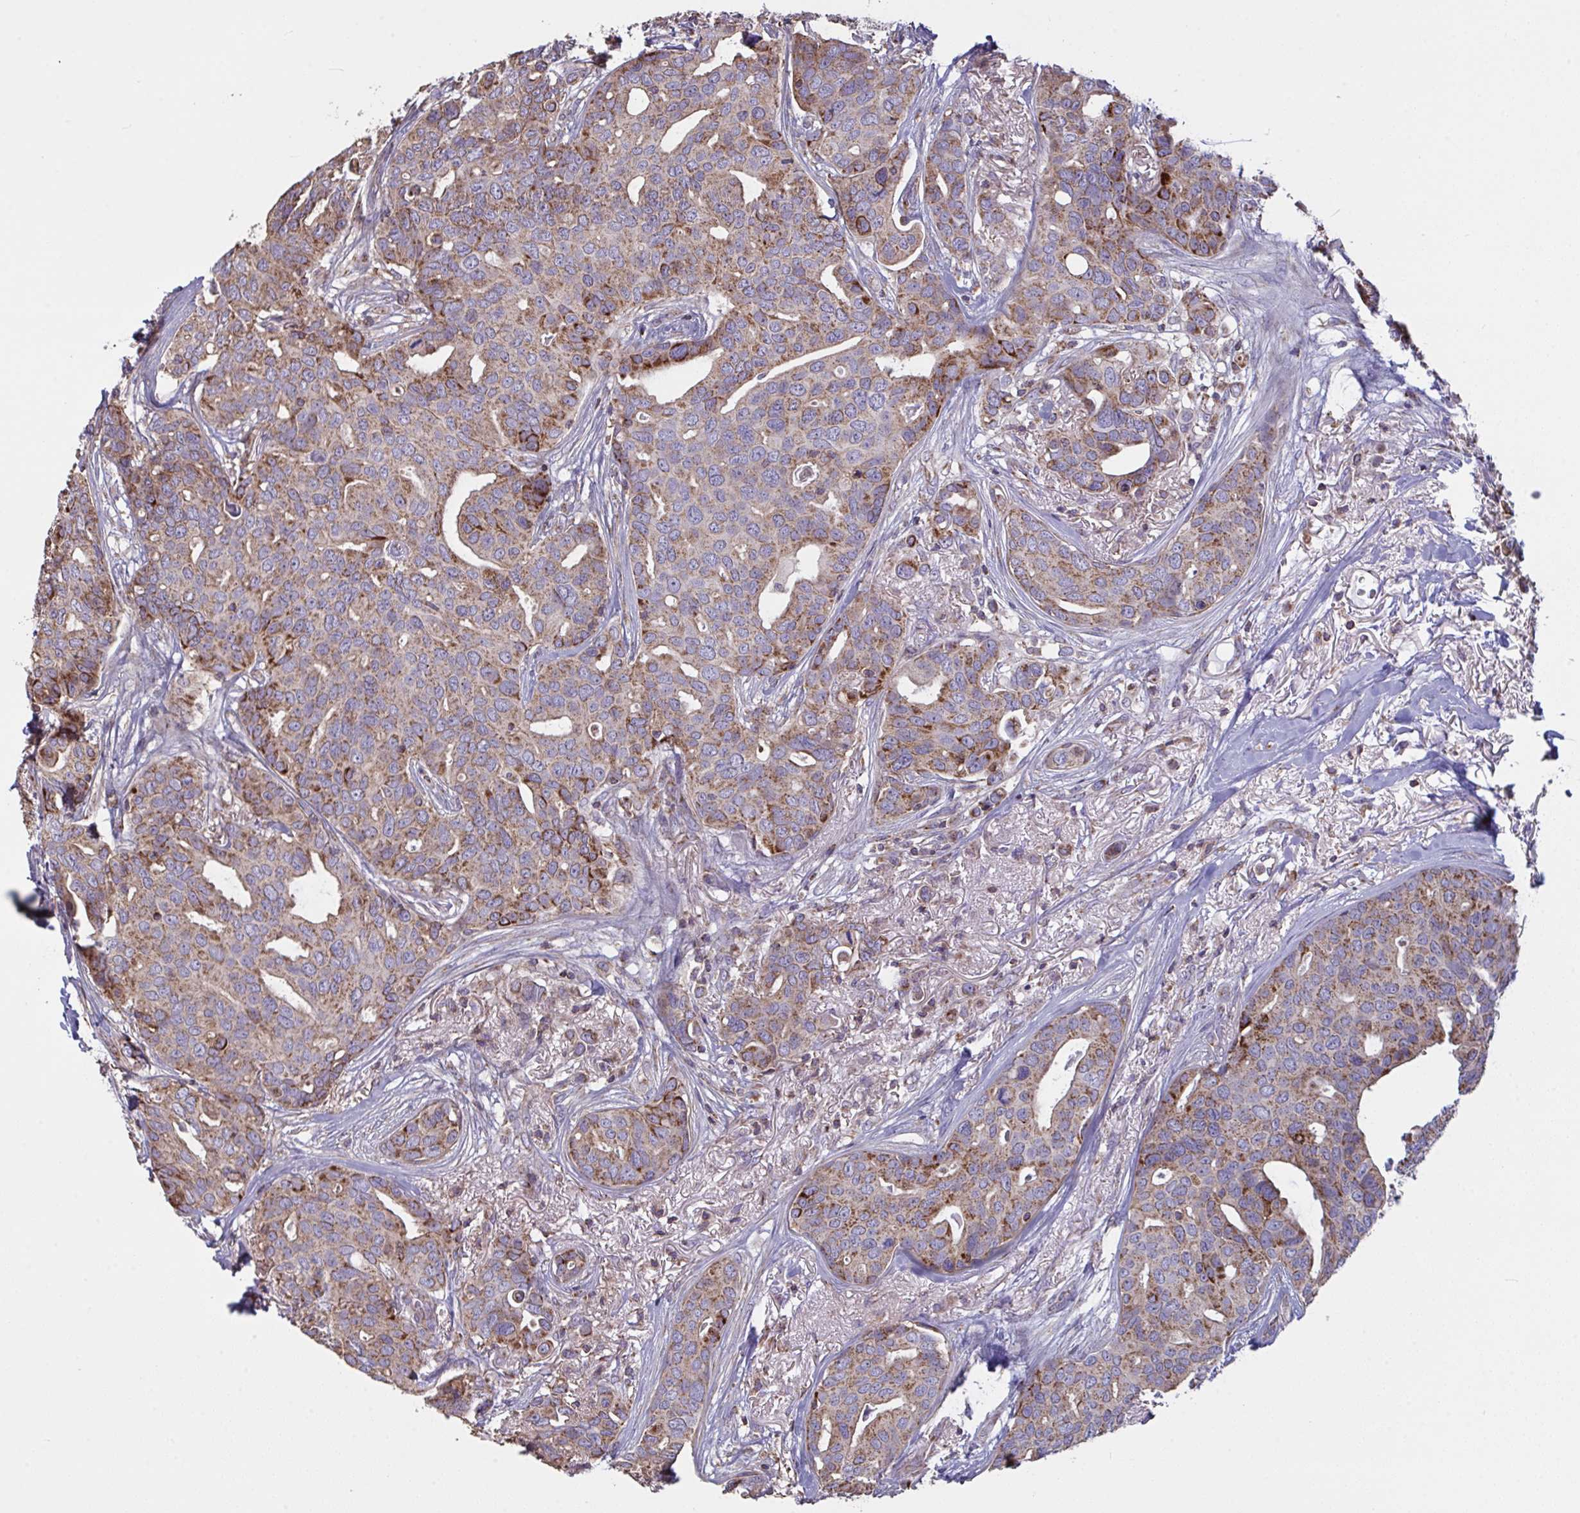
{"staining": {"intensity": "moderate", "quantity": "25%-75%", "location": "cytoplasmic/membranous"}, "tissue": "breast cancer", "cell_type": "Tumor cells", "image_type": "cancer", "snomed": [{"axis": "morphology", "description": "Duct carcinoma"}, {"axis": "topography", "description": "Breast"}], "caption": "The photomicrograph displays a brown stain indicating the presence of a protein in the cytoplasmic/membranous of tumor cells in breast cancer (invasive ductal carcinoma). The staining is performed using DAB (3,3'-diaminobenzidine) brown chromogen to label protein expression. The nuclei are counter-stained blue using hematoxylin.", "gene": "MICOS10", "patient": {"sex": "female", "age": 54}}